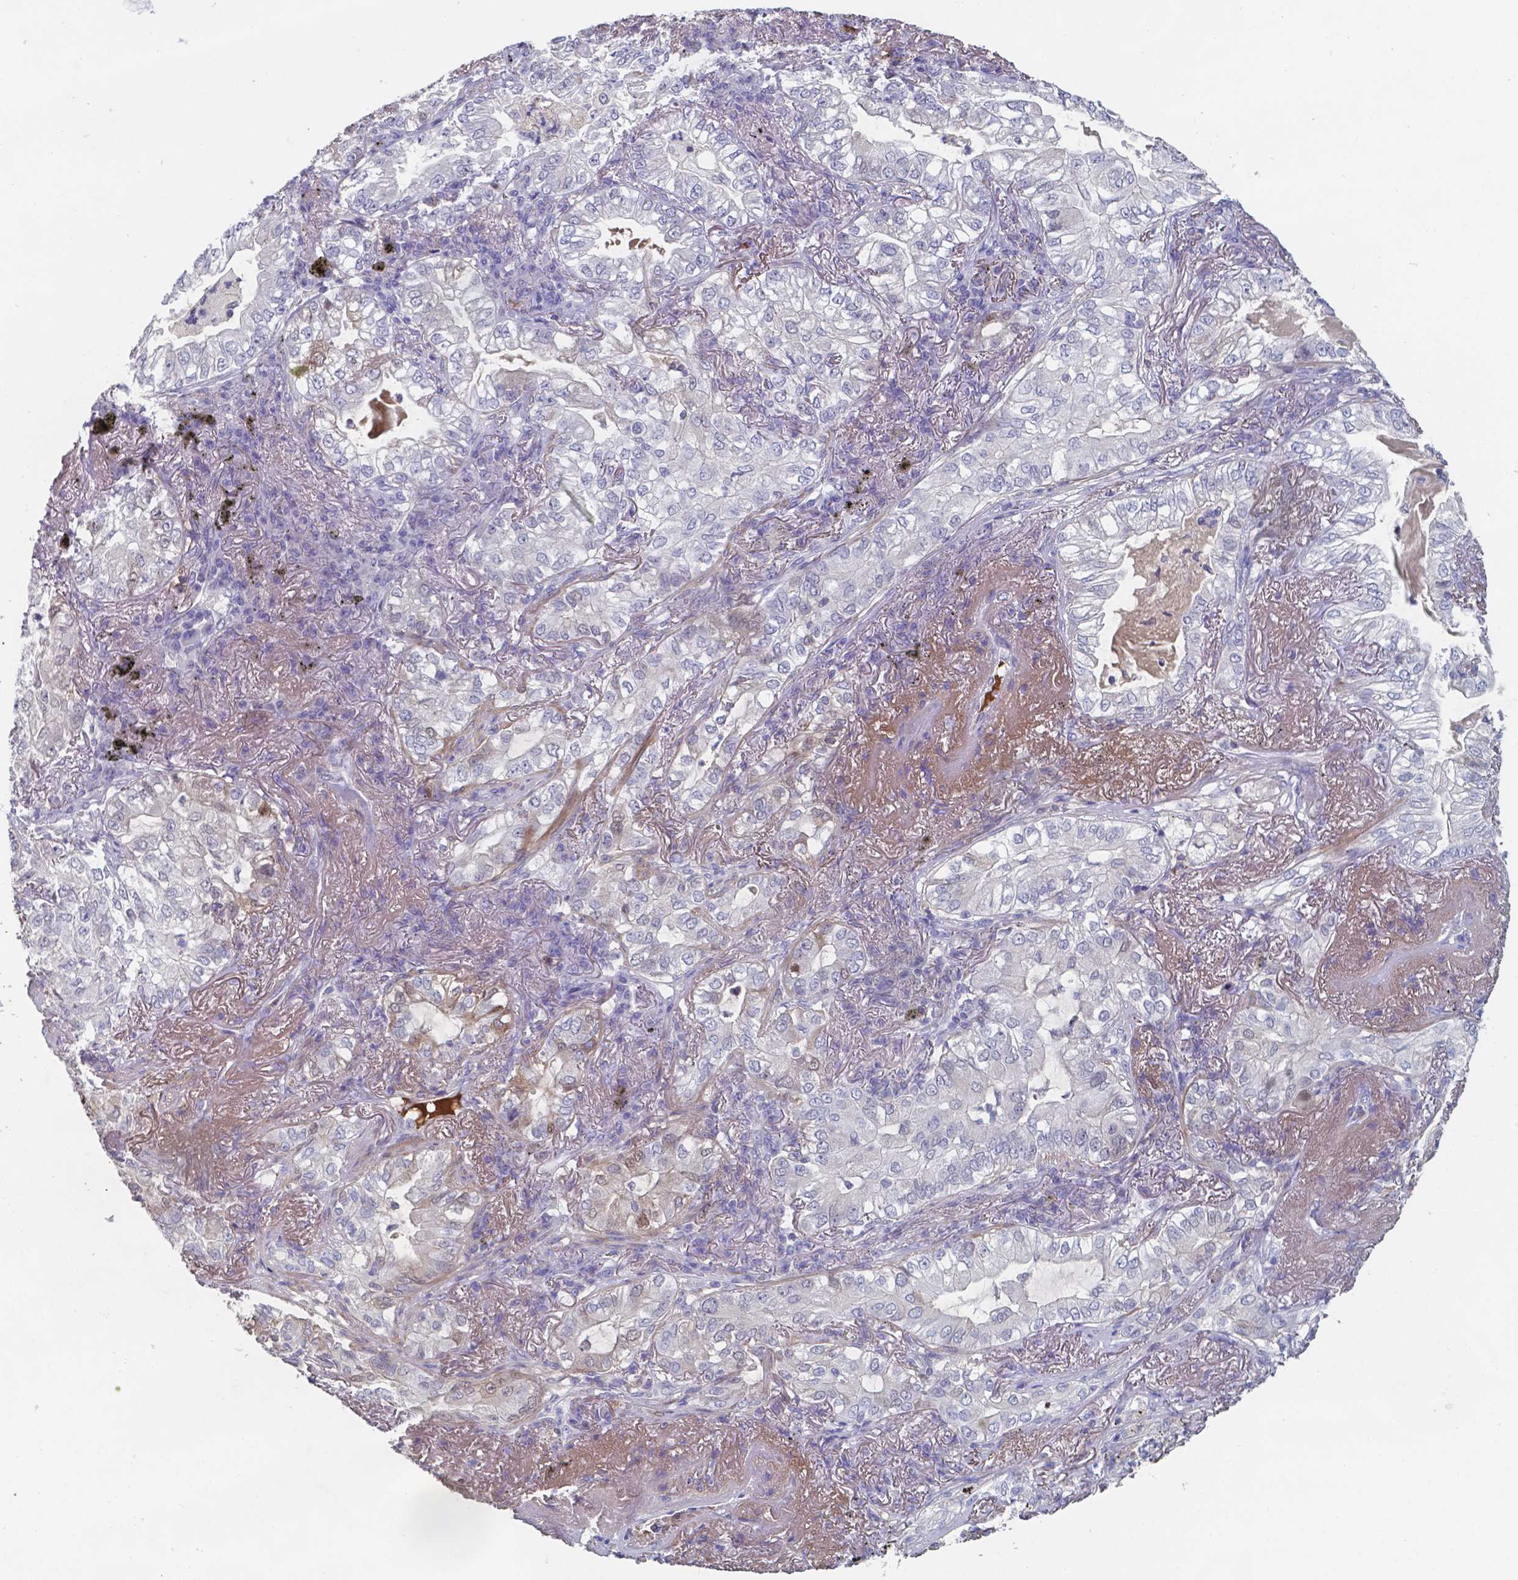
{"staining": {"intensity": "negative", "quantity": "none", "location": "none"}, "tissue": "lung cancer", "cell_type": "Tumor cells", "image_type": "cancer", "snomed": [{"axis": "morphology", "description": "Adenocarcinoma, NOS"}, {"axis": "topography", "description": "Lung"}], "caption": "Immunohistochemistry (IHC) histopathology image of neoplastic tissue: human lung cancer stained with DAB demonstrates no significant protein positivity in tumor cells.", "gene": "BTBD17", "patient": {"sex": "female", "age": 73}}